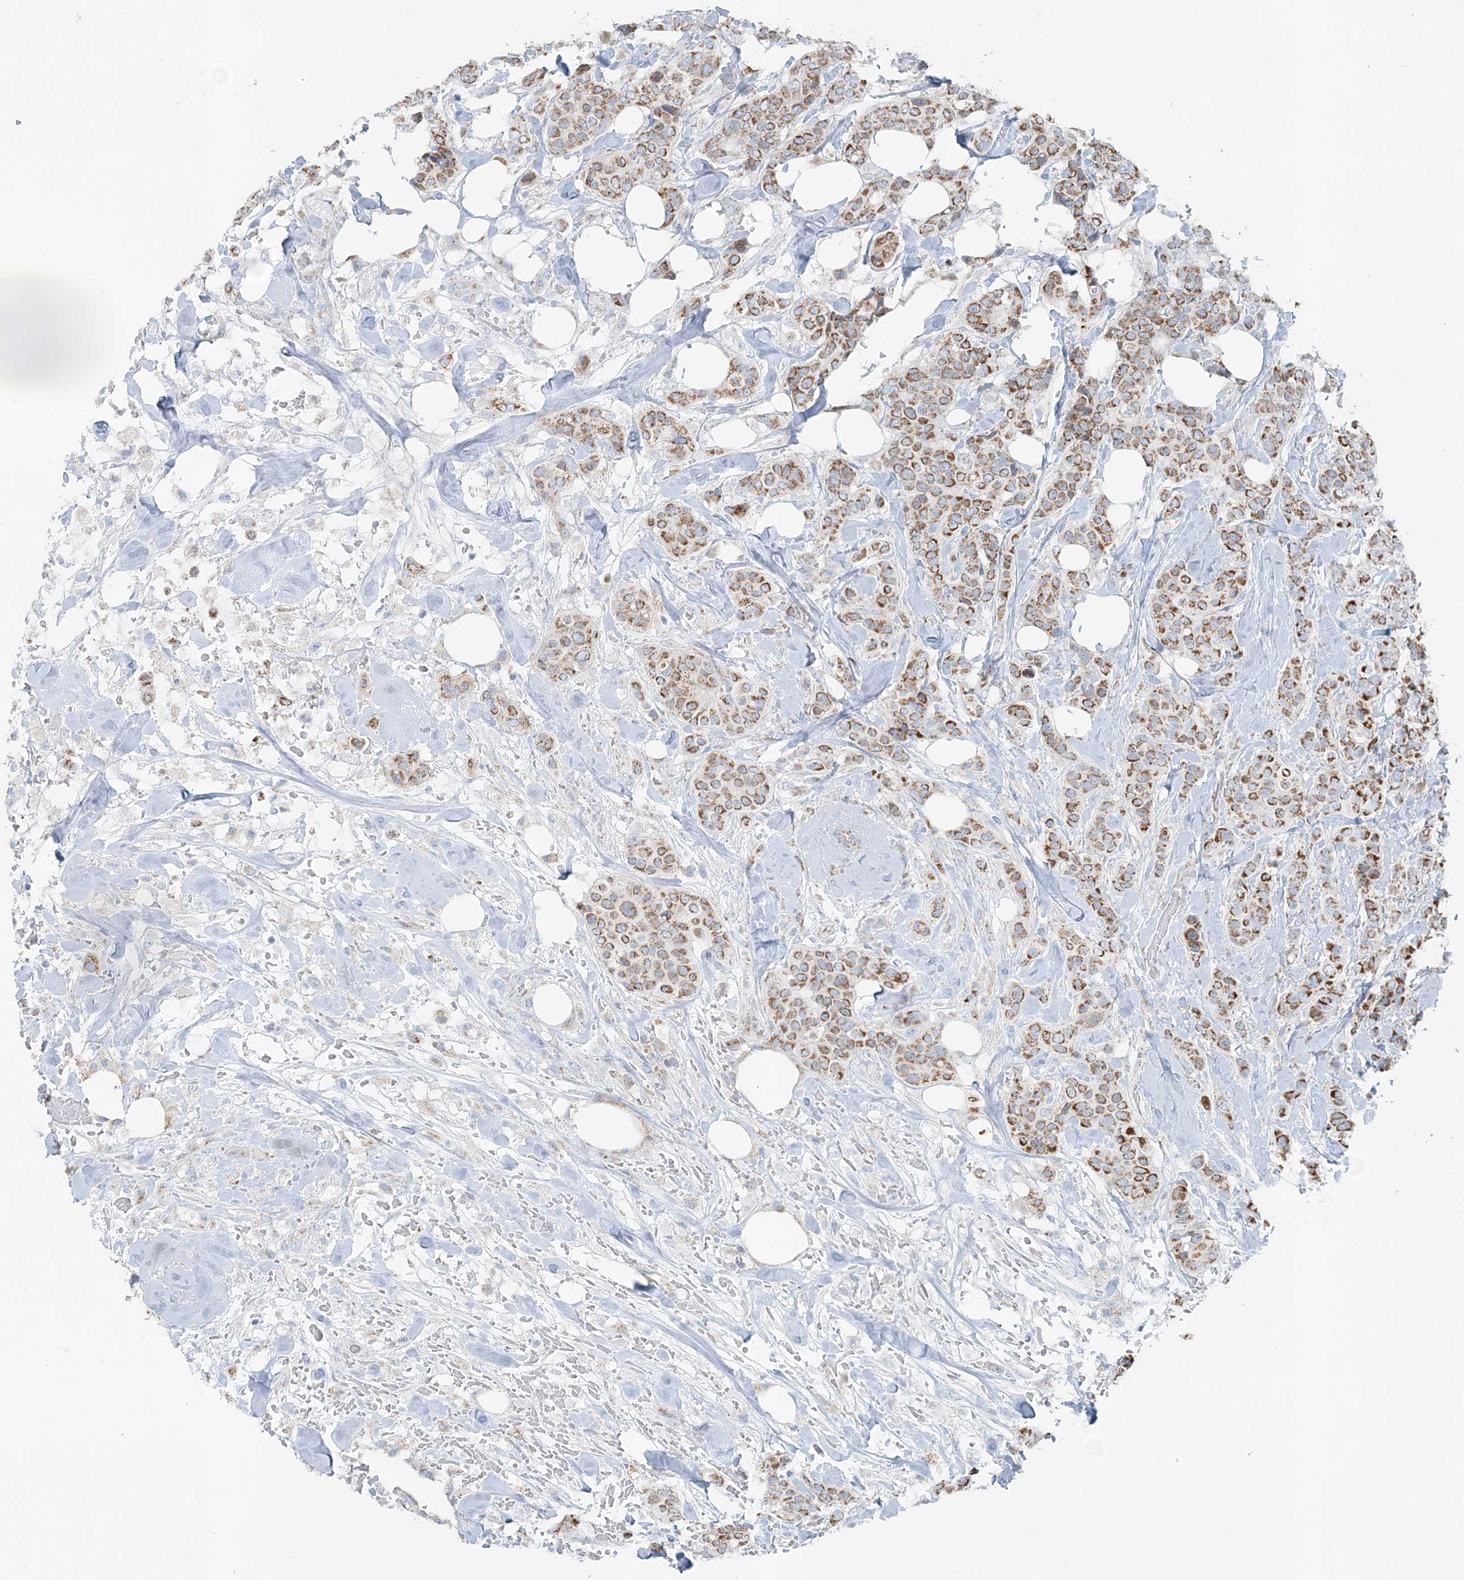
{"staining": {"intensity": "moderate", "quantity": ">75%", "location": "cytoplasmic/membranous"}, "tissue": "breast cancer", "cell_type": "Tumor cells", "image_type": "cancer", "snomed": [{"axis": "morphology", "description": "Lobular carcinoma"}, {"axis": "topography", "description": "Breast"}], "caption": "Brown immunohistochemical staining in lobular carcinoma (breast) demonstrates moderate cytoplasmic/membranous expression in approximately >75% of tumor cells.", "gene": "PCCB", "patient": {"sex": "female", "age": 51}}